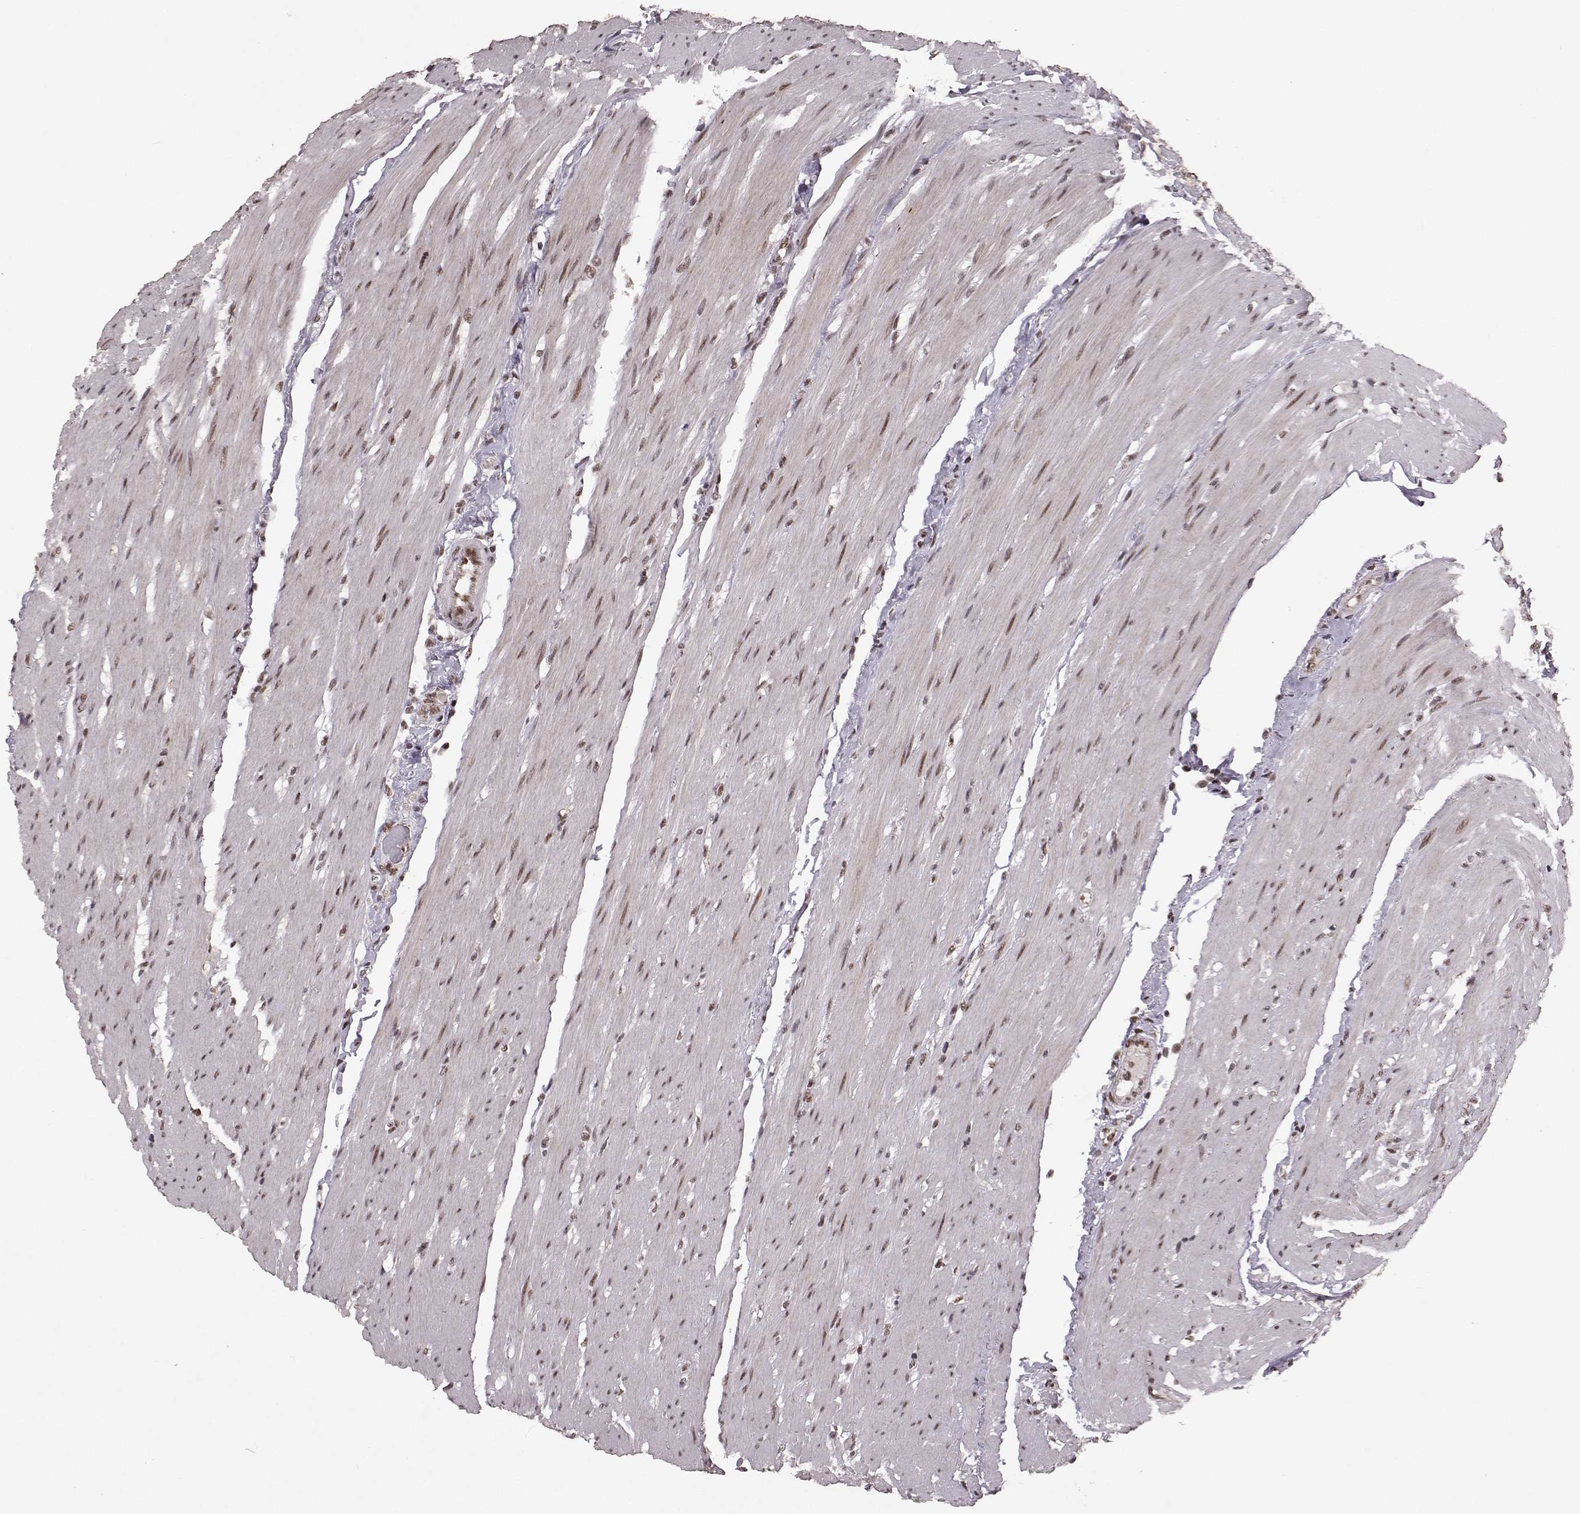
{"staining": {"intensity": "moderate", "quantity": ">75%", "location": "nuclear"}, "tissue": "colon", "cell_type": "Endothelial cells", "image_type": "normal", "snomed": [{"axis": "morphology", "description": "Normal tissue, NOS"}, {"axis": "topography", "description": "Colon"}], "caption": "Colon stained with DAB immunohistochemistry exhibits medium levels of moderate nuclear staining in about >75% of endothelial cells.", "gene": "RRAGD", "patient": {"sex": "female", "age": 65}}